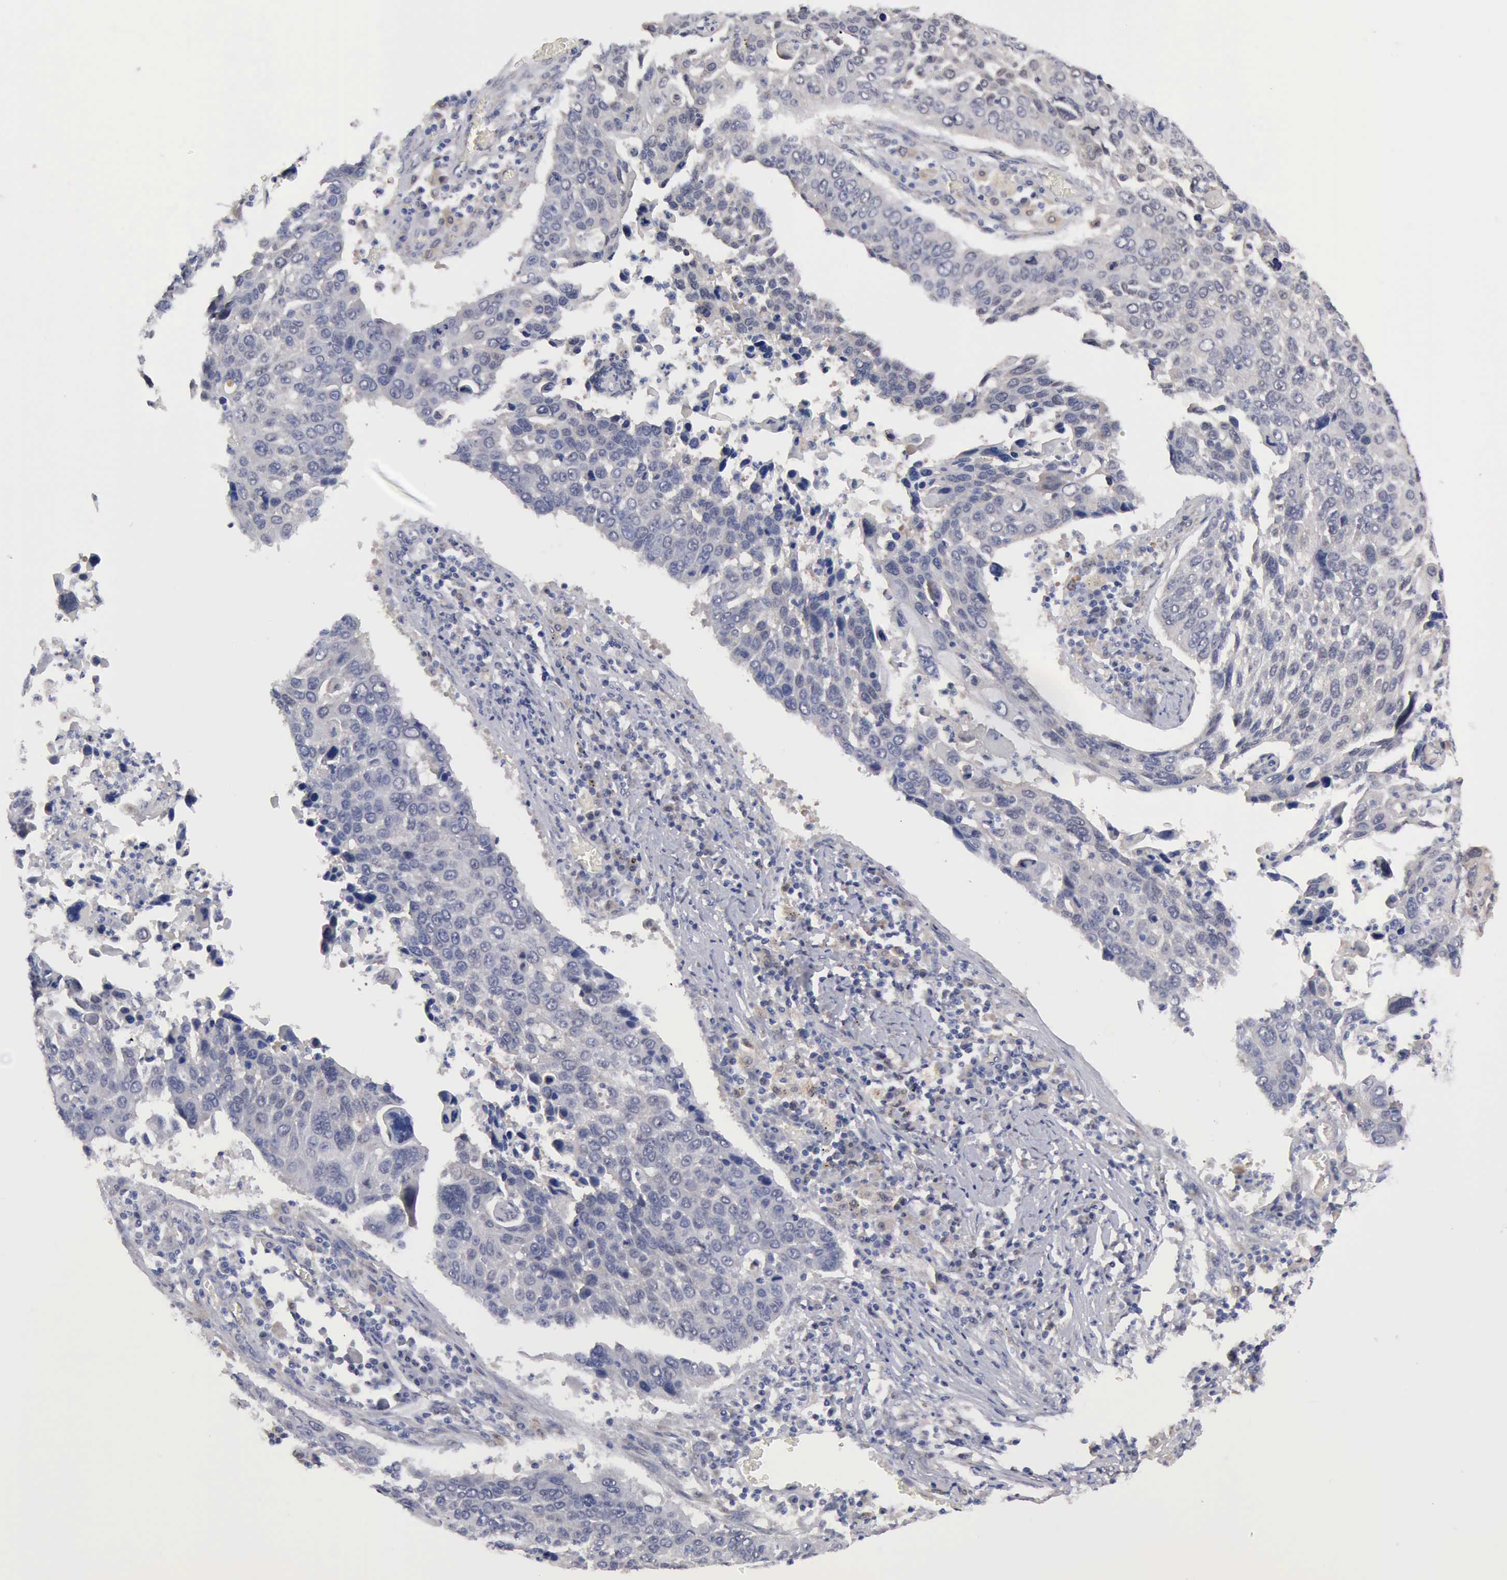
{"staining": {"intensity": "negative", "quantity": "none", "location": "none"}, "tissue": "lung cancer", "cell_type": "Tumor cells", "image_type": "cancer", "snomed": [{"axis": "morphology", "description": "Squamous cell carcinoma, NOS"}, {"axis": "topography", "description": "Lung"}], "caption": "Immunohistochemical staining of human lung squamous cell carcinoma demonstrates no significant expression in tumor cells. Nuclei are stained in blue.", "gene": "PTGR2", "patient": {"sex": "male", "age": 68}}